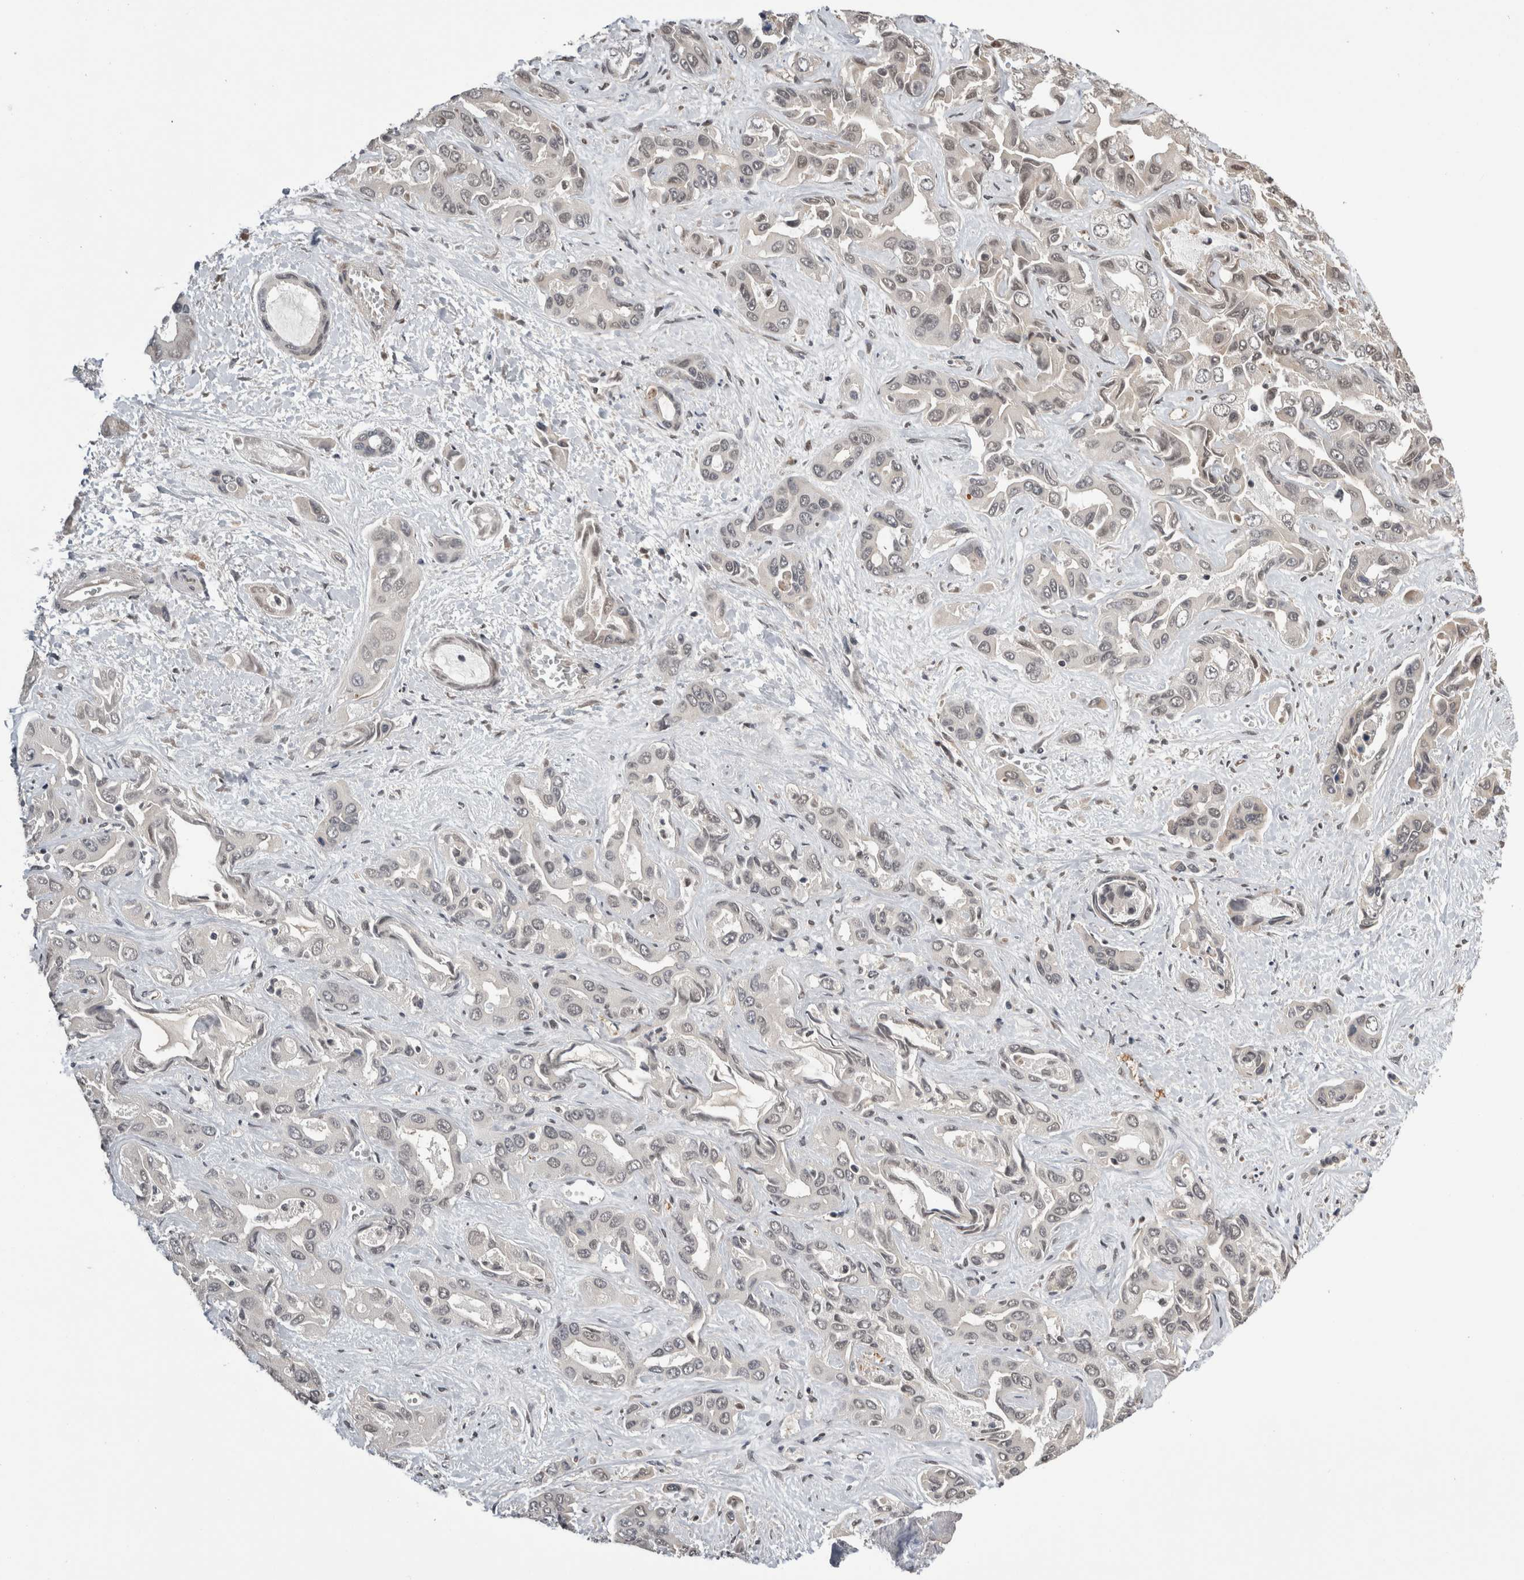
{"staining": {"intensity": "negative", "quantity": "none", "location": "none"}, "tissue": "liver cancer", "cell_type": "Tumor cells", "image_type": "cancer", "snomed": [{"axis": "morphology", "description": "Cholangiocarcinoma"}, {"axis": "topography", "description": "Liver"}], "caption": "Human liver cholangiocarcinoma stained for a protein using immunohistochemistry (IHC) displays no positivity in tumor cells.", "gene": "CPSF2", "patient": {"sex": "female", "age": 52}}